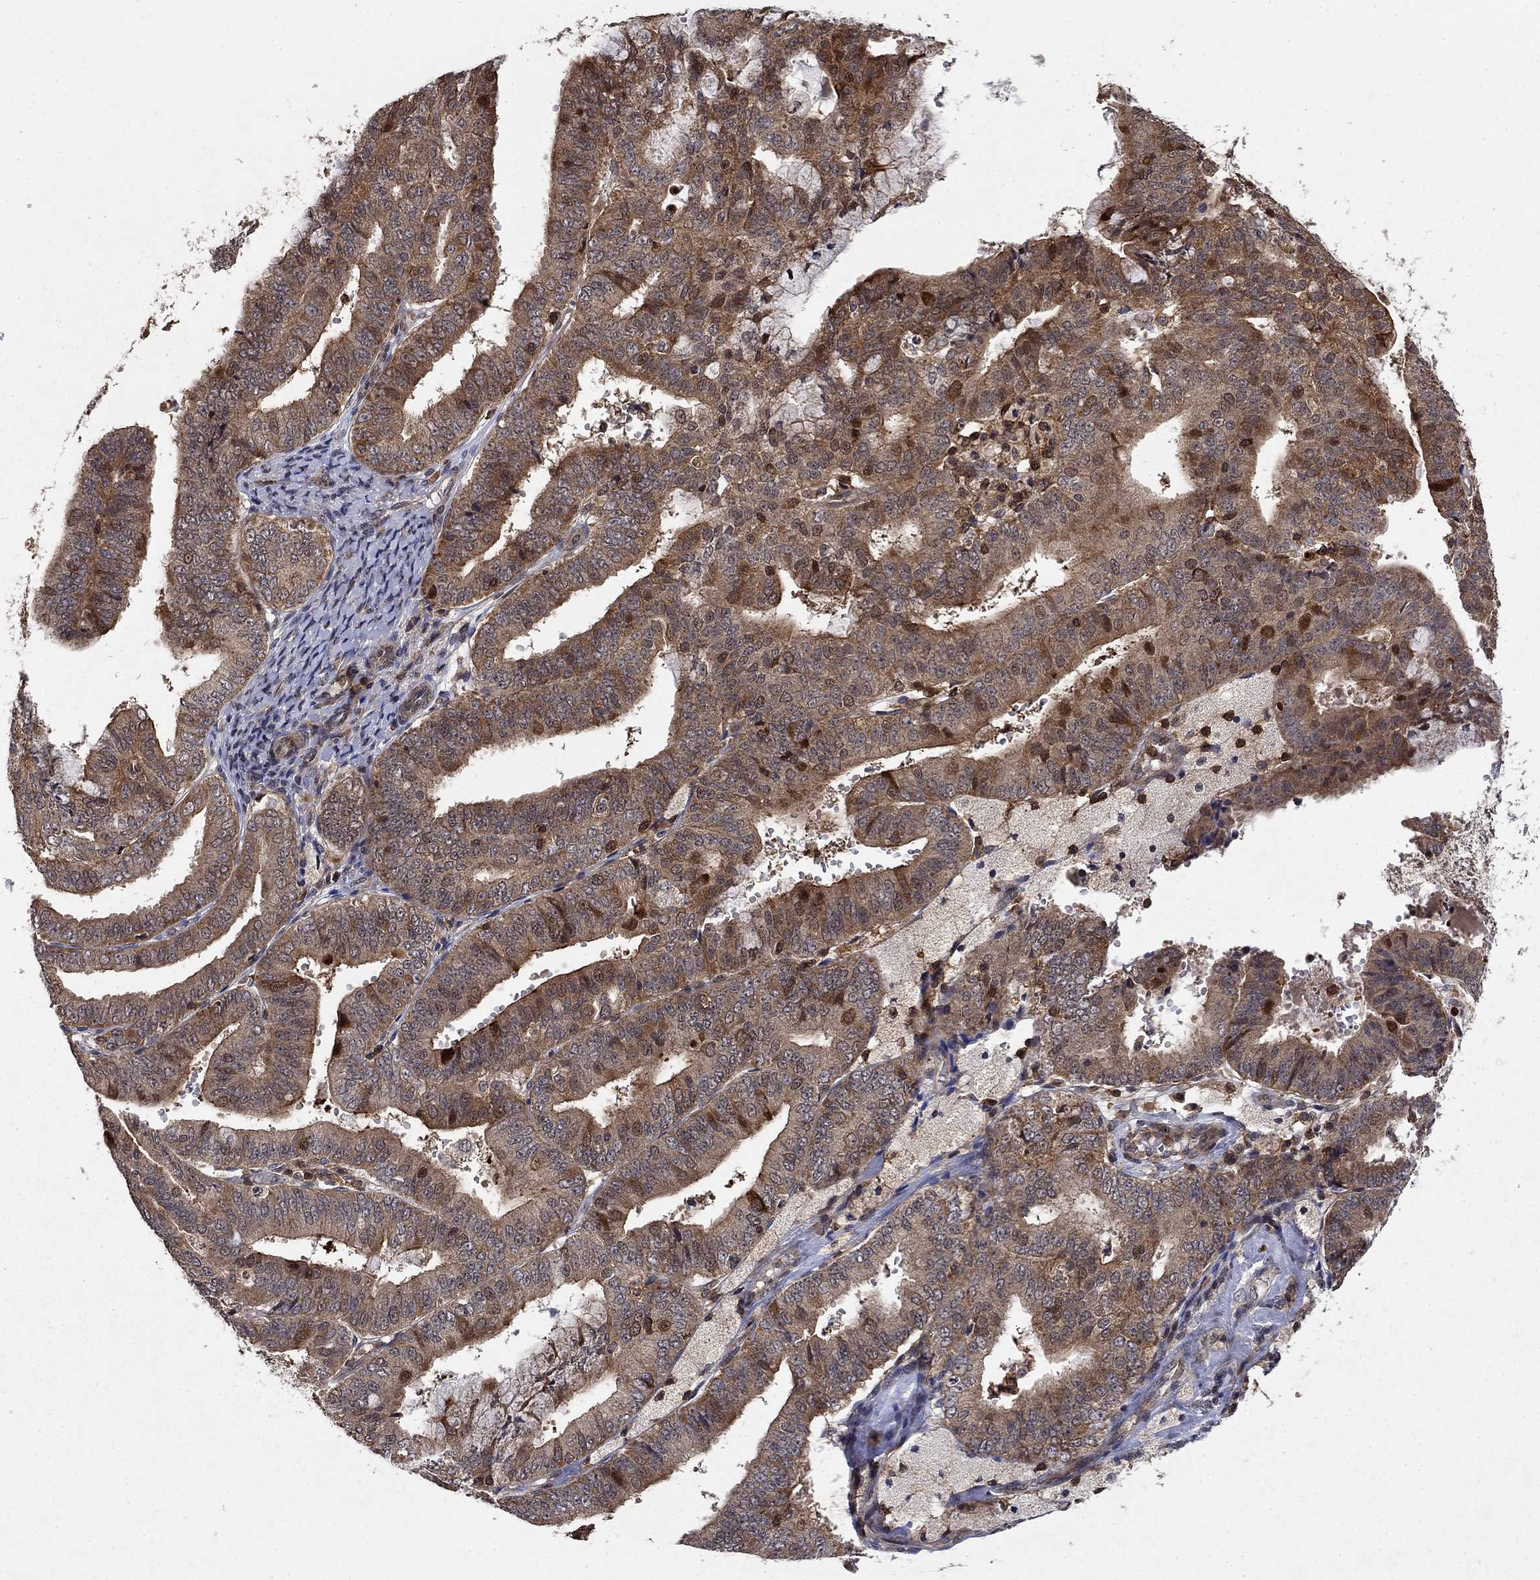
{"staining": {"intensity": "strong", "quantity": "25%-75%", "location": "cytoplasmic/membranous"}, "tissue": "endometrial cancer", "cell_type": "Tumor cells", "image_type": "cancer", "snomed": [{"axis": "morphology", "description": "Adenocarcinoma, NOS"}, {"axis": "topography", "description": "Endometrium"}], "caption": "A brown stain highlights strong cytoplasmic/membranous expression of a protein in human endometrial adenocarcinoma tumor cells.", "gene": "CCDC66", "patient": {"sex": "female", "age": 63}}